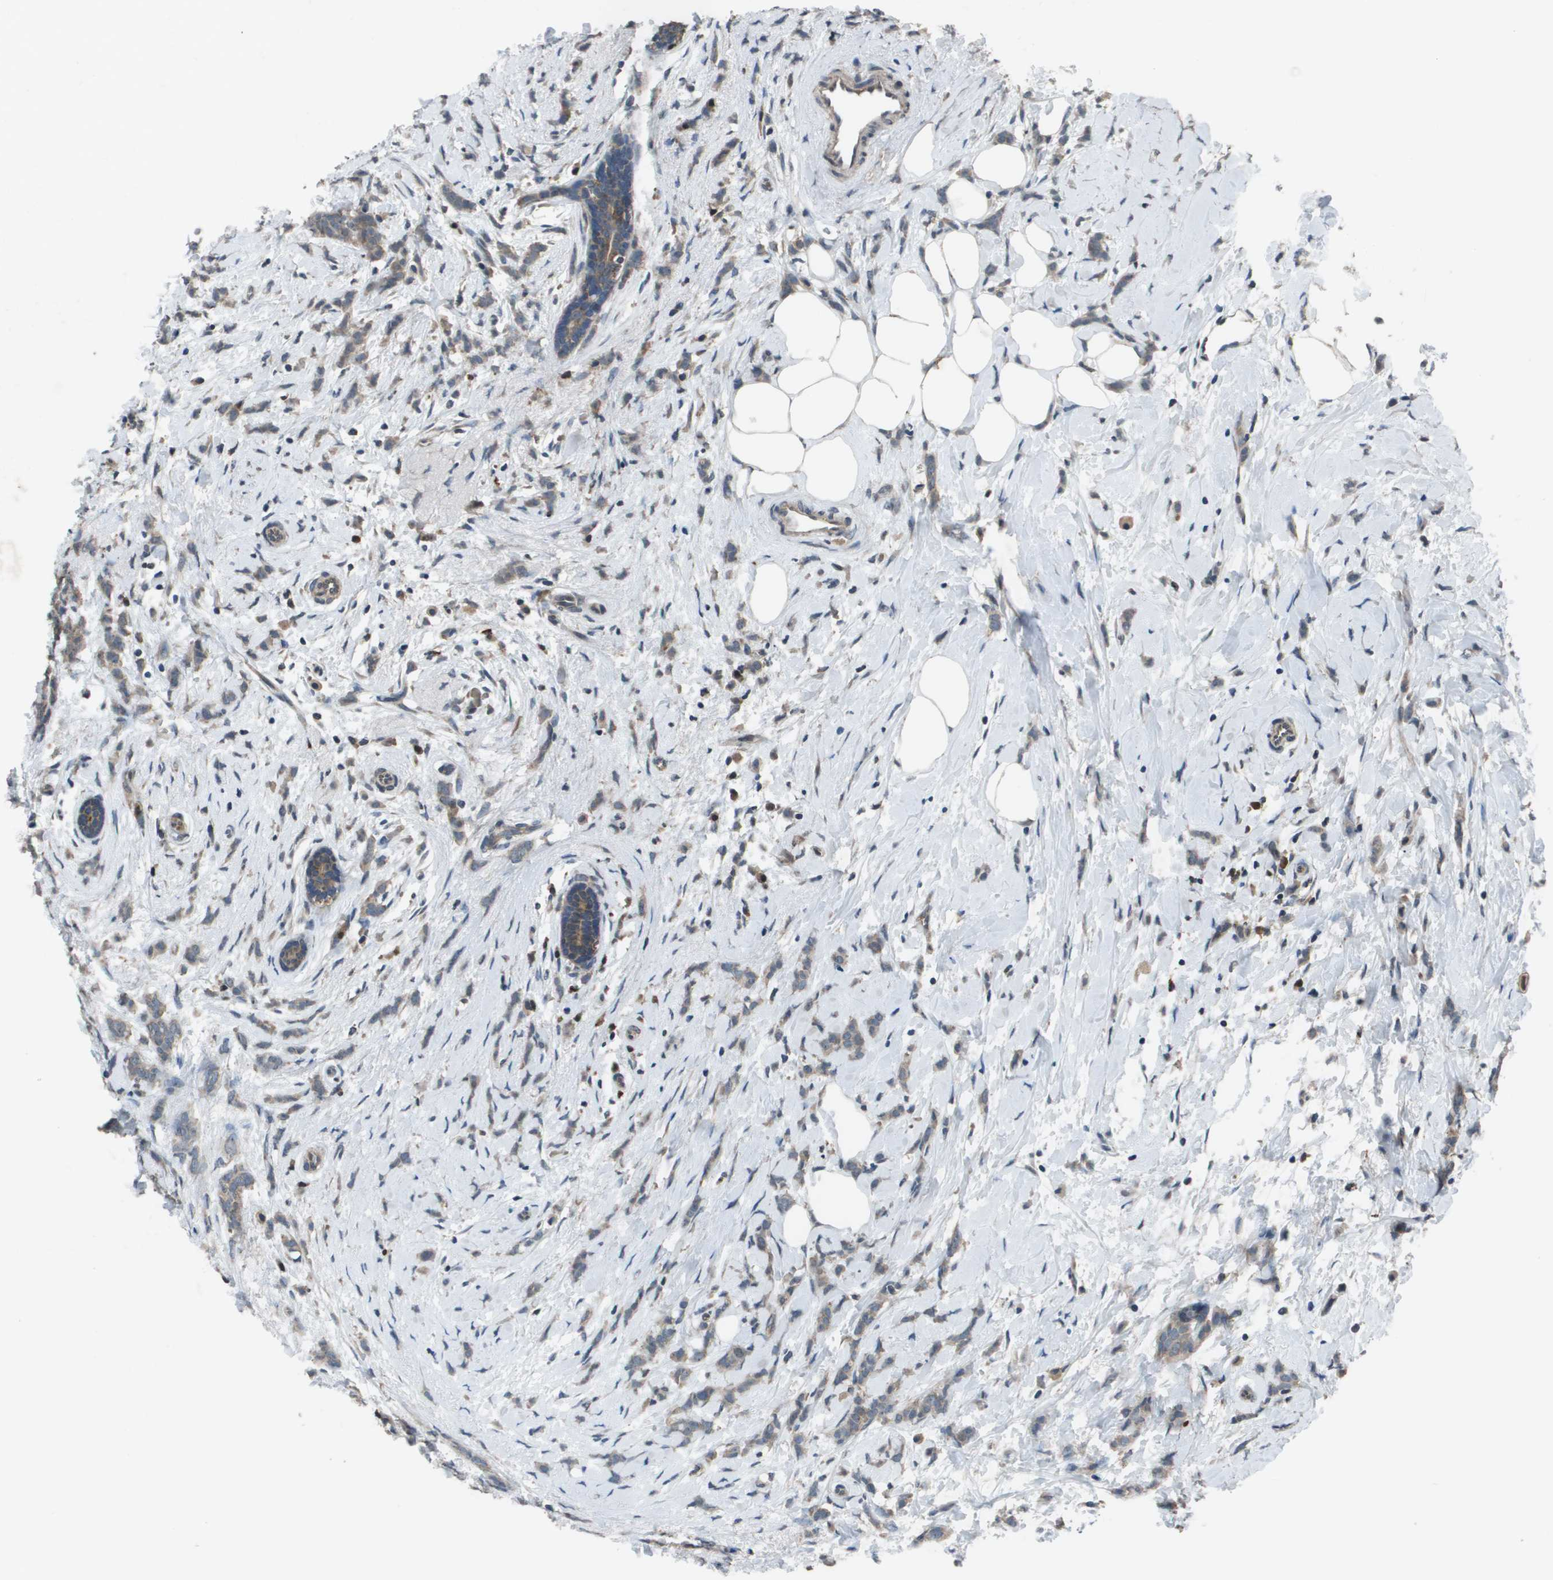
{"staining": {"intensity": "weak", "quantity": ">75%", "location": "cytoplasmic/membranous"}, "tissue": "breast cancer", "cell_type": "Tumor cells", "image_type": "cancer", "snomed": [{"axis": "morphology", "description": "Lobular carcinoma, in situ"}, {"axis": "morphology", "description": "Lobular carcinoma"}, {"axis": "topography", "description": "Breast"}], "caption": "Immunohistochemistry (DAB) staining of human lobular carcinoma (breast) shows weak cytoplasmic/membranous protein positivity in about >75% of tumor cells.", "gene": "GOSR2", "patient": {"sex": "female", "age": 41}}